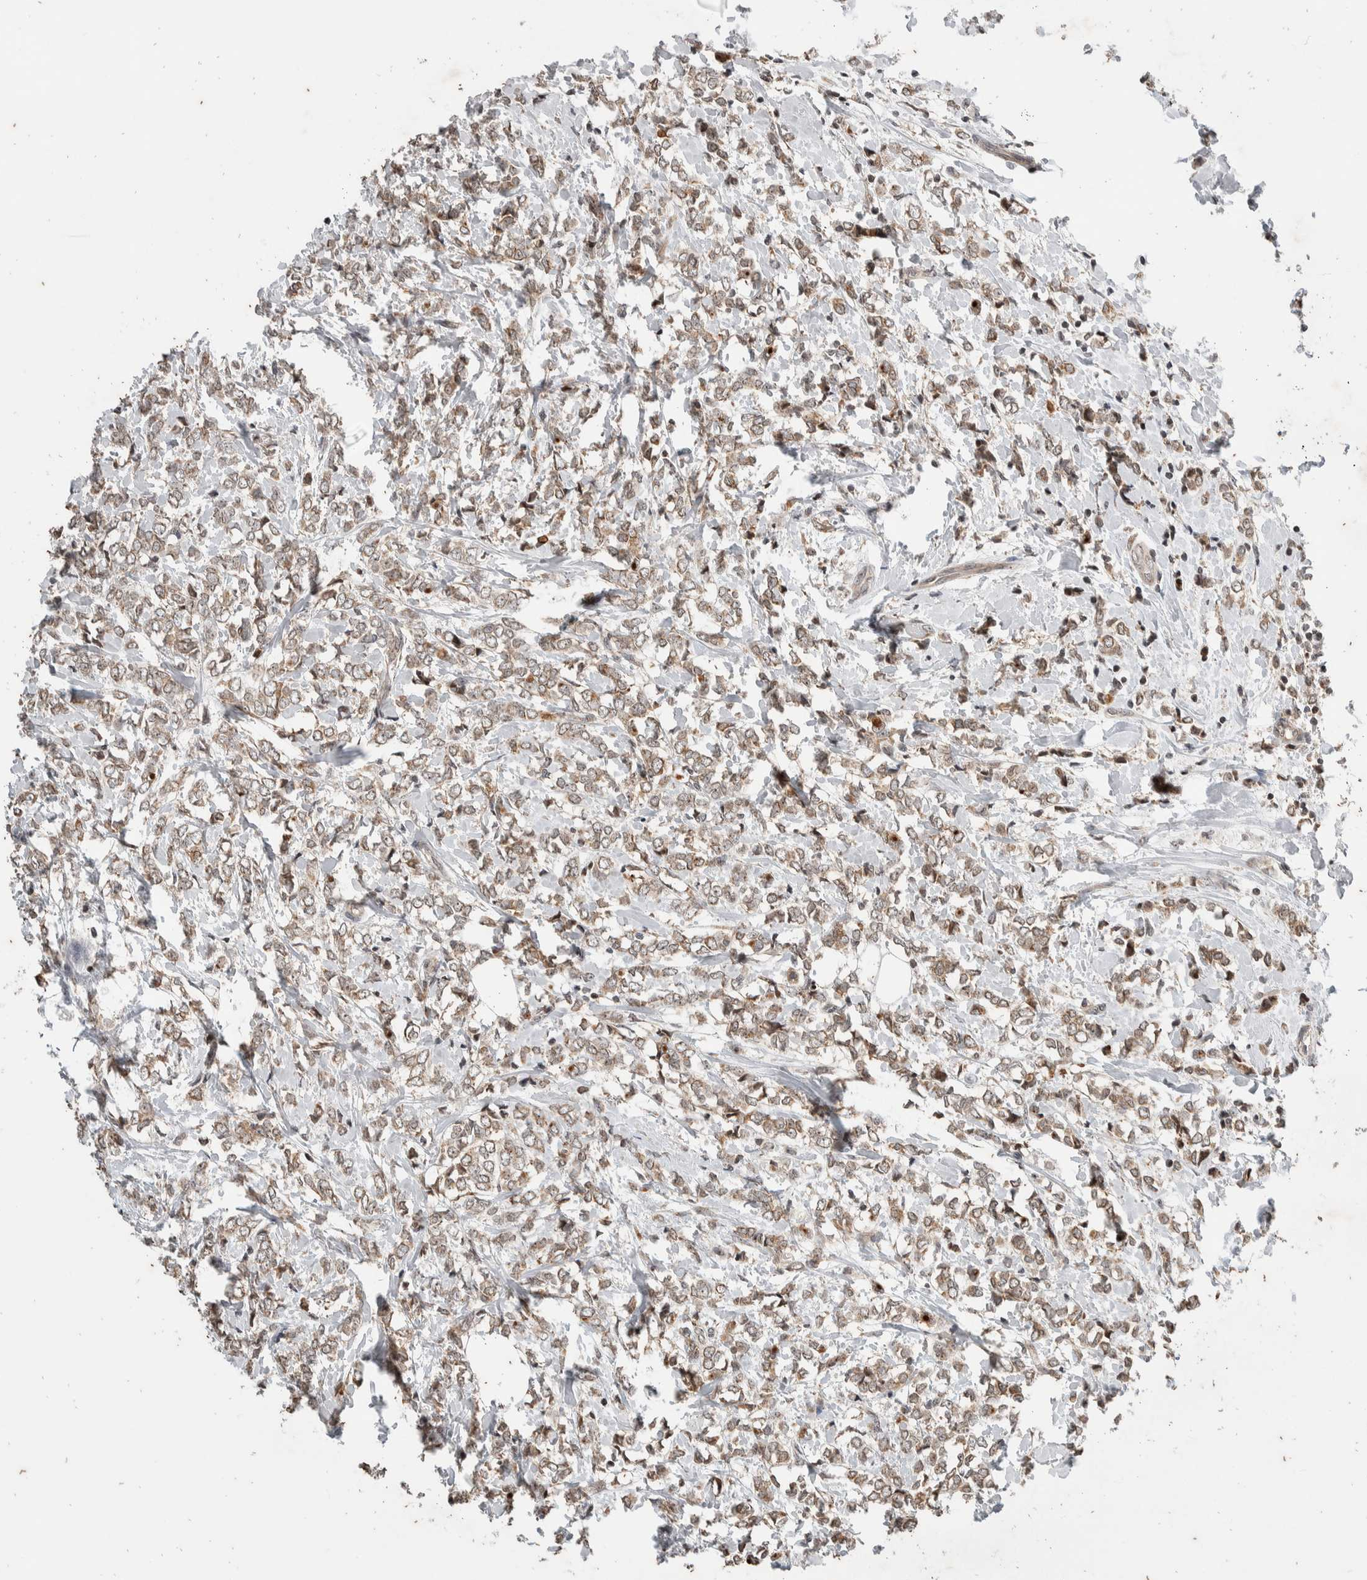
{"staining": {"intensity": "weak", "quantity": "25%-75%", "location": "cytoplasmic/membranous"}, "tissue": "breast cancer", "cell_type": "Tumor cells", "image_type": "cancer", "snomed": [{"axis": "morphology", "description": "Normal tissue, NOS"}, {"axis": "morphology", "description": "Lobular carcinoma"}, {"axis": "topography", "description": "Breast"}], "caption": "This histopathology image displays immunohistochemistry staining of human breast cancer (lobular carcinoma), with low weak cytoplasmic/membranous positivity in approximately 25%-75% of tumor cells.", "gene": "ATXN7L1", "patient": {"sex": "female", "age": 47}}